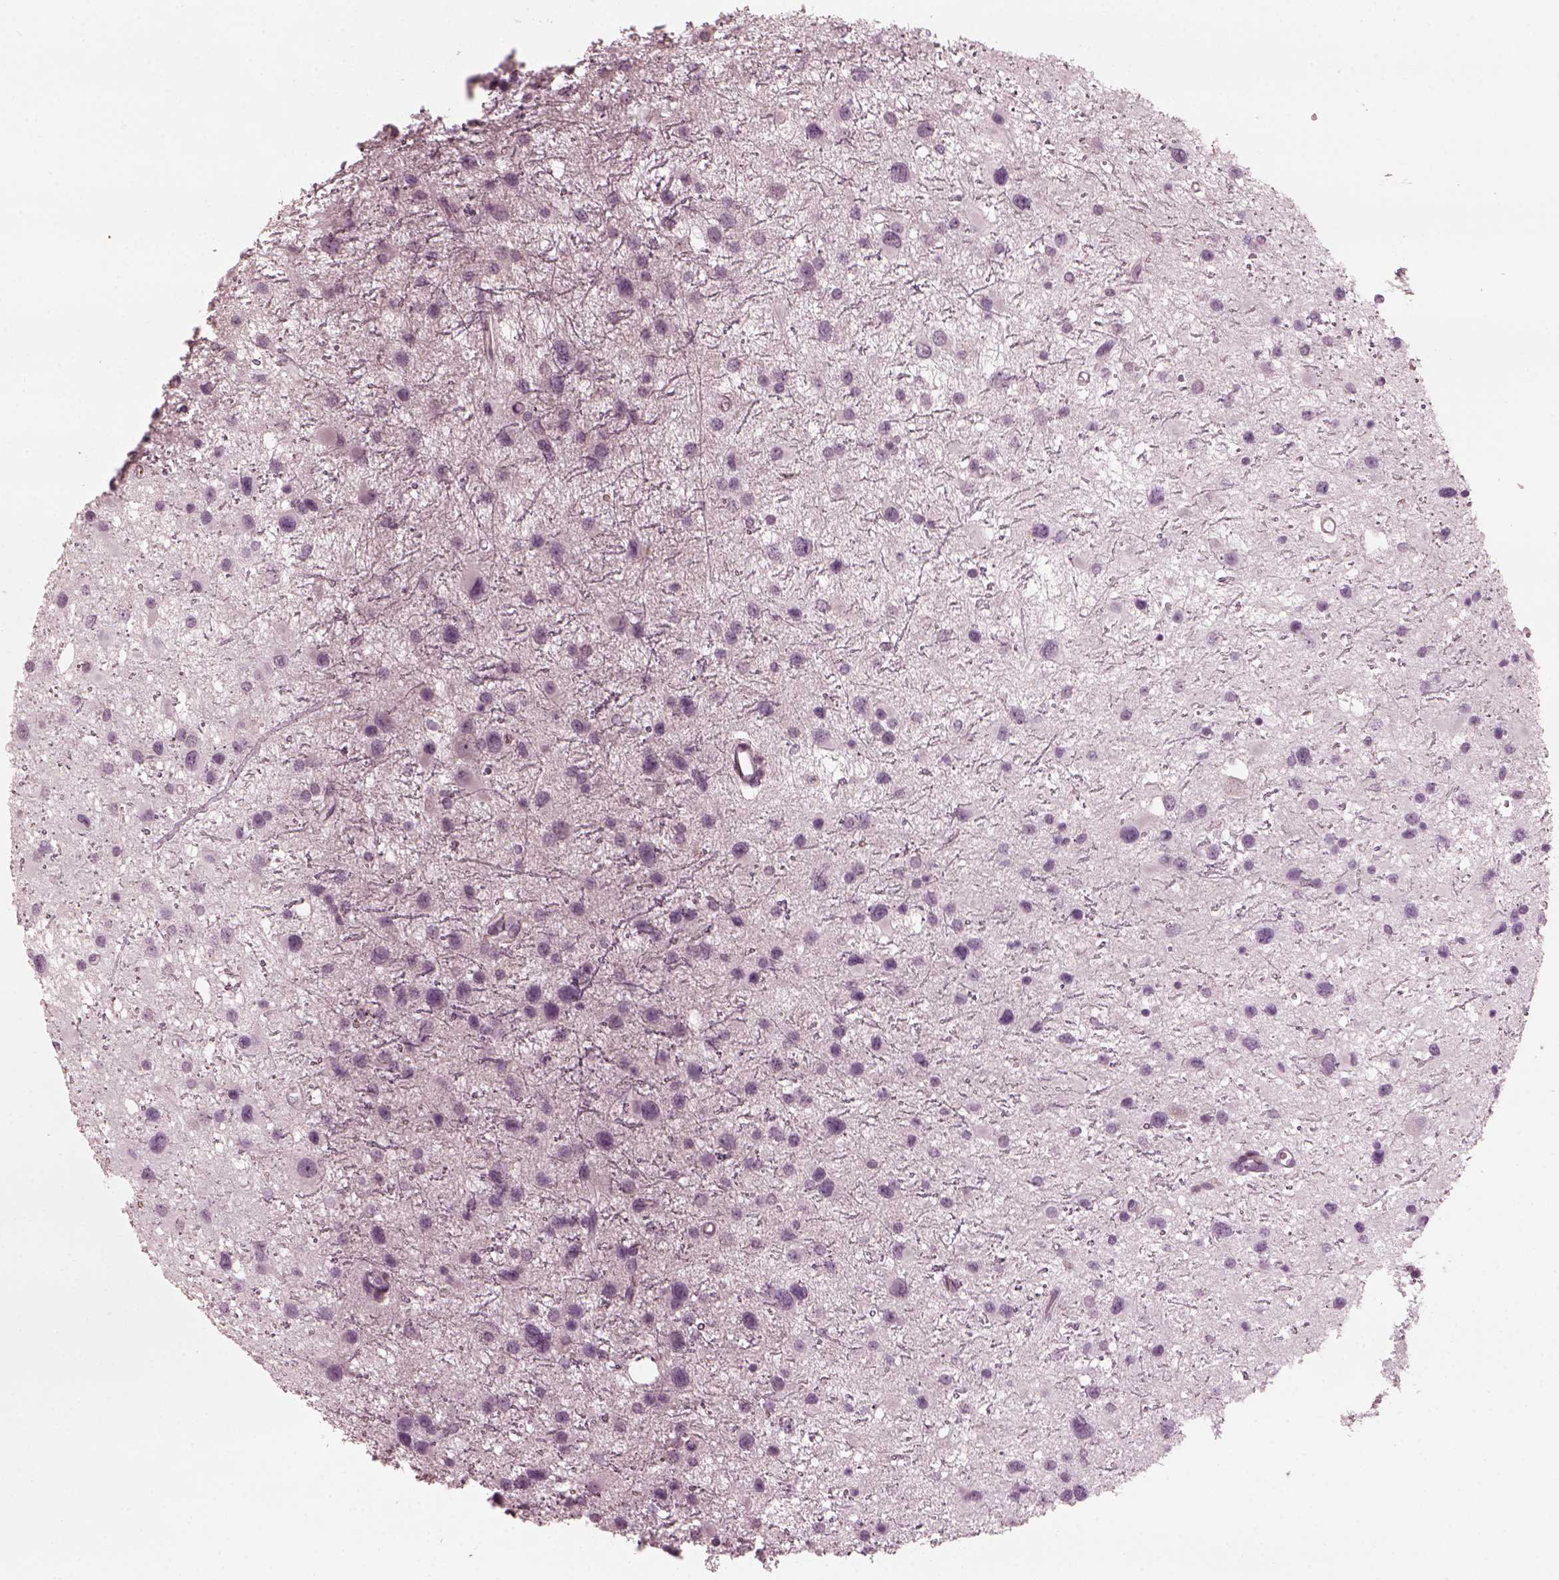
{"staining": {"intensity": "negative", "quantity": "none", "location": "none"}, "tissue": "glioma", "cell_type": "Tumor cells", "image_type": "cancer", "snomed": [{"axis": "morphology", "description": "Glioma, malignant, Low grade"}, {"axis": "topography", "description": "Brain"}], "caption": "High power microscopy histopathology image of an IHC image of glioma, revealing no significant positivity in tumor cells.", "gene": "PSTPIP2", "patient": {"sex": "female", "age": 32}}